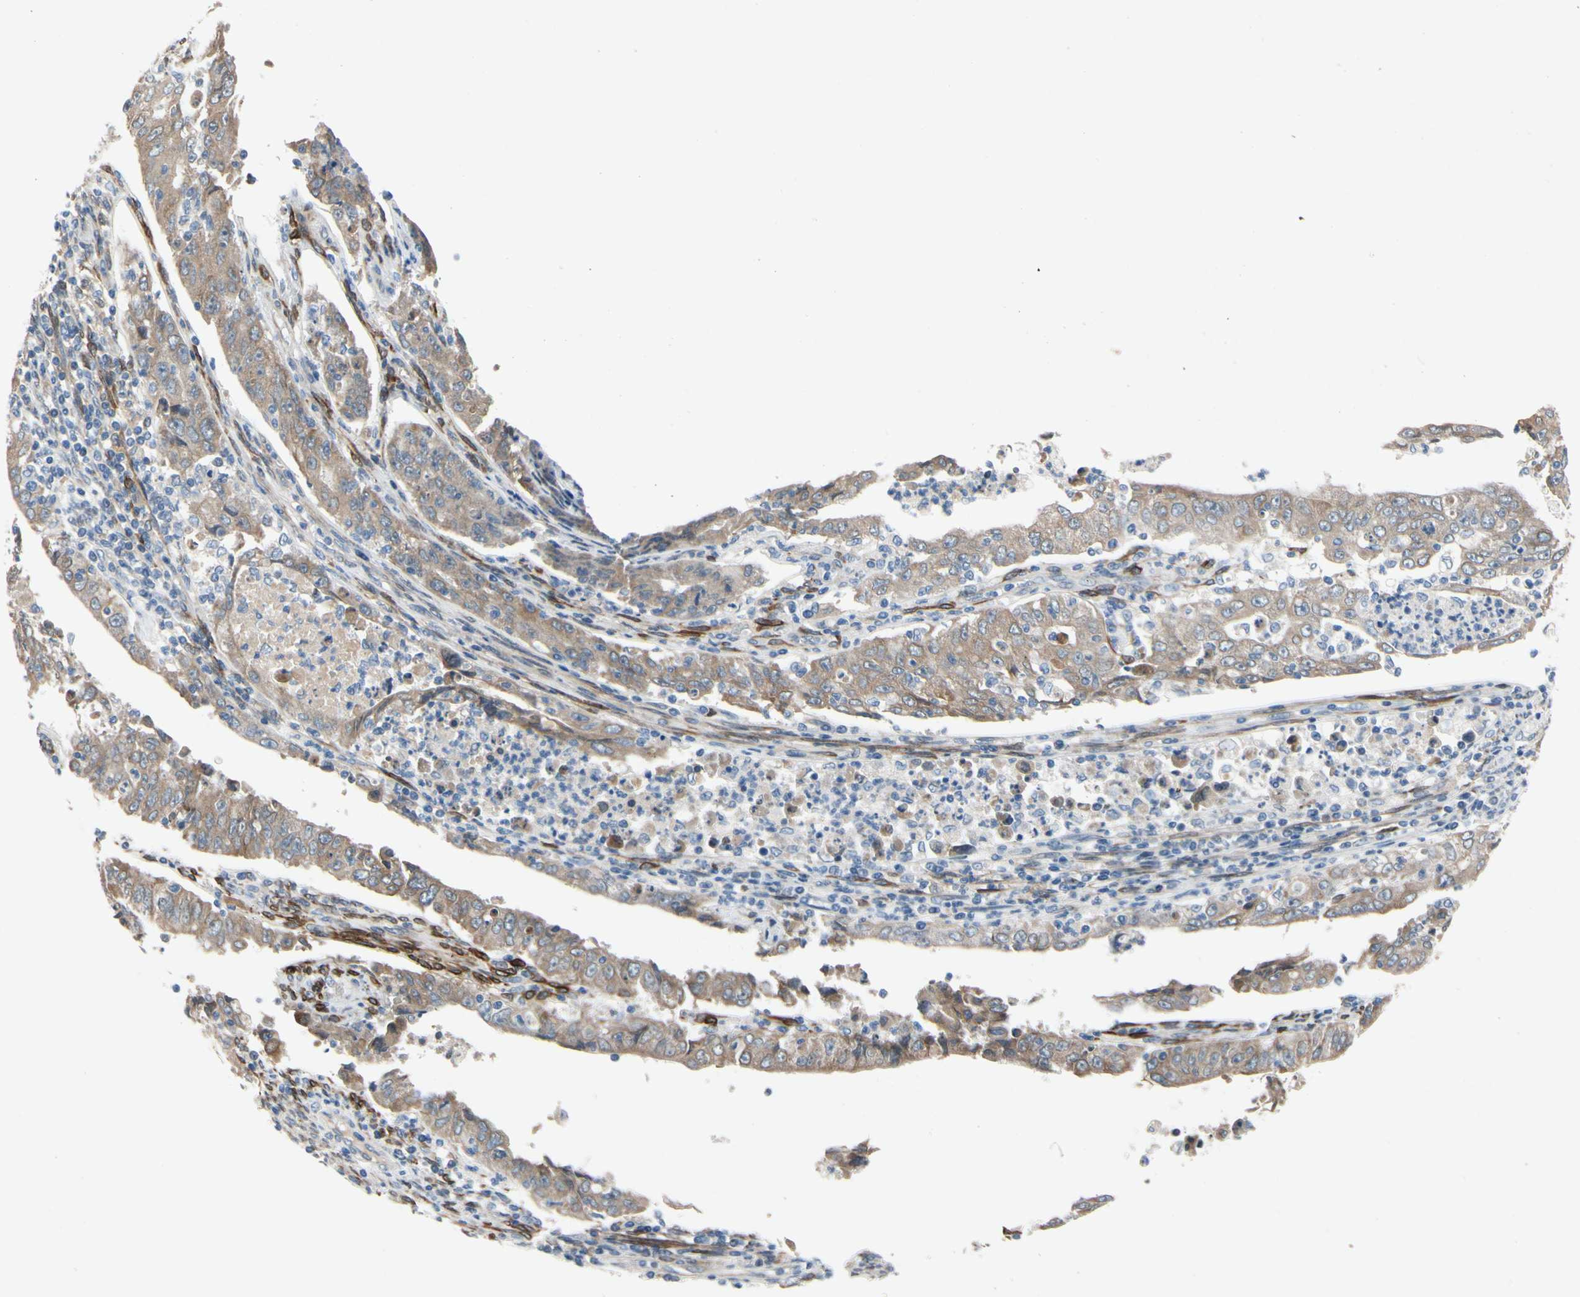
{"staining": {"intensity": "weak", "quantity": ">75%", "location": "cytoplasmic/membranous"}, "tissue": "endometrial cancer", "cell_type": "Tumor cells", "image_type": "cancer", "snomed": [{"axis": "morphology", "description": "Adenocarcinoma, NOS"}, {"axis": "topography", "description": "Endometrium"}], "caption": "The histopathology image displays staining of adenocarcinoma (endometrial), revealing weak cytoplasmic/membranous protein positivity (brown color) within tumor cells. The staining was performed using DAB (3,3'-diaminobenzidine) to visualize the protein expression in brown, while the nuclei were stained in blue with hematoxylin (Magnification: 20x).", "gene": "PRXL2A", "patient": {"sex": "female", "age": 42}}